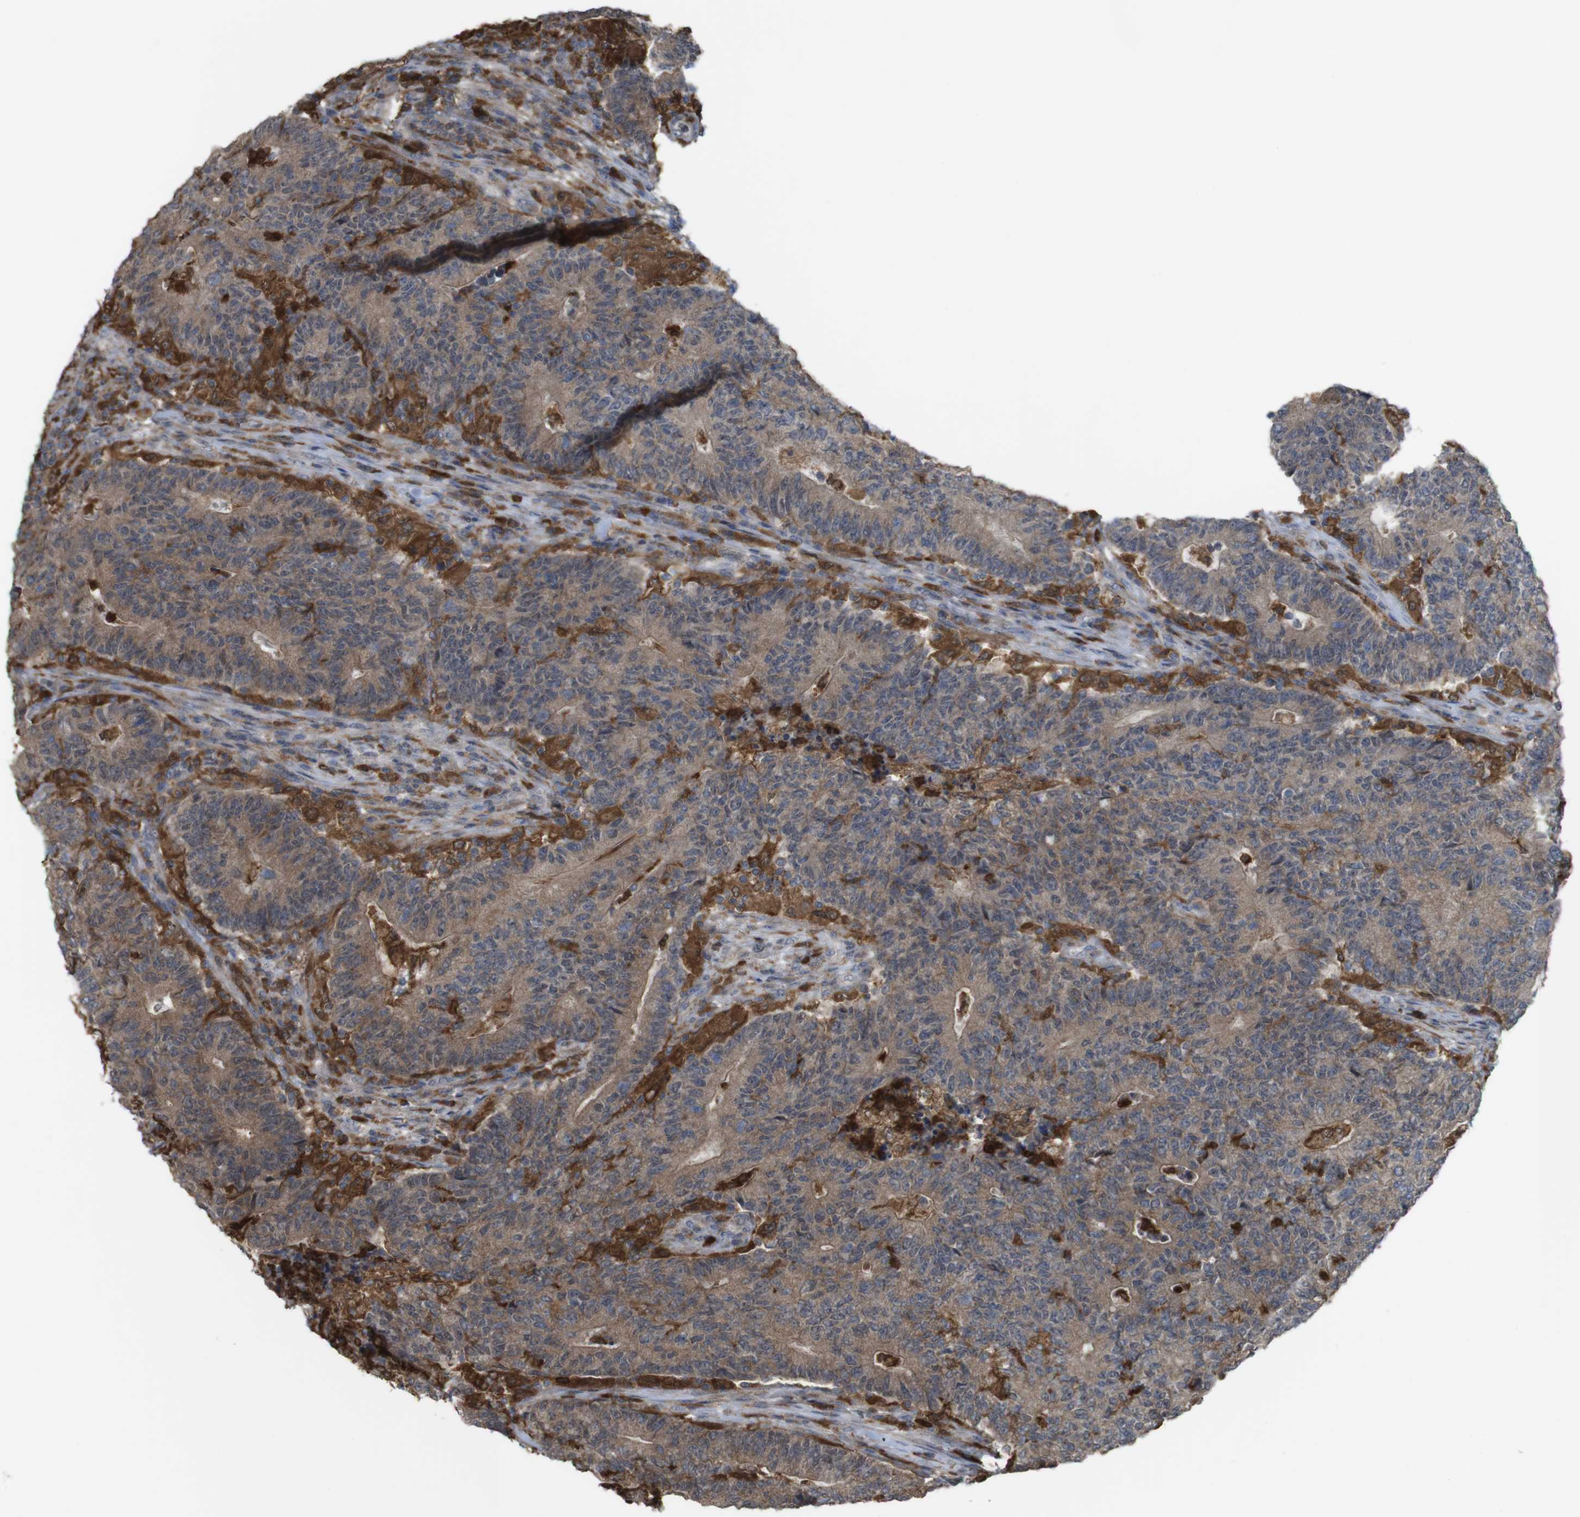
{"staining": {"intensity": "weak", "quantity": ">75%", "location": "cytoplasmic/membranous"}, "tissue": "colorectal cancer", "cell_type": "Tumor cells", "image_type": "cancer", "snomed": [{"axis": "morphology", "description": "Normal tissue, NOS"}, {"axis": "morphology", "description": "Adenocarcinoma, NOS"}, {"axis": "topography", "description": "Colon"}], "caption": "A photomicrograph of human colorectal cancer stained for a protein displays weak cytoplasmic/membranous brown staining in tumor cells.", "gene": "PRKCD", "patient": {"sex": "female", "age": 75}}